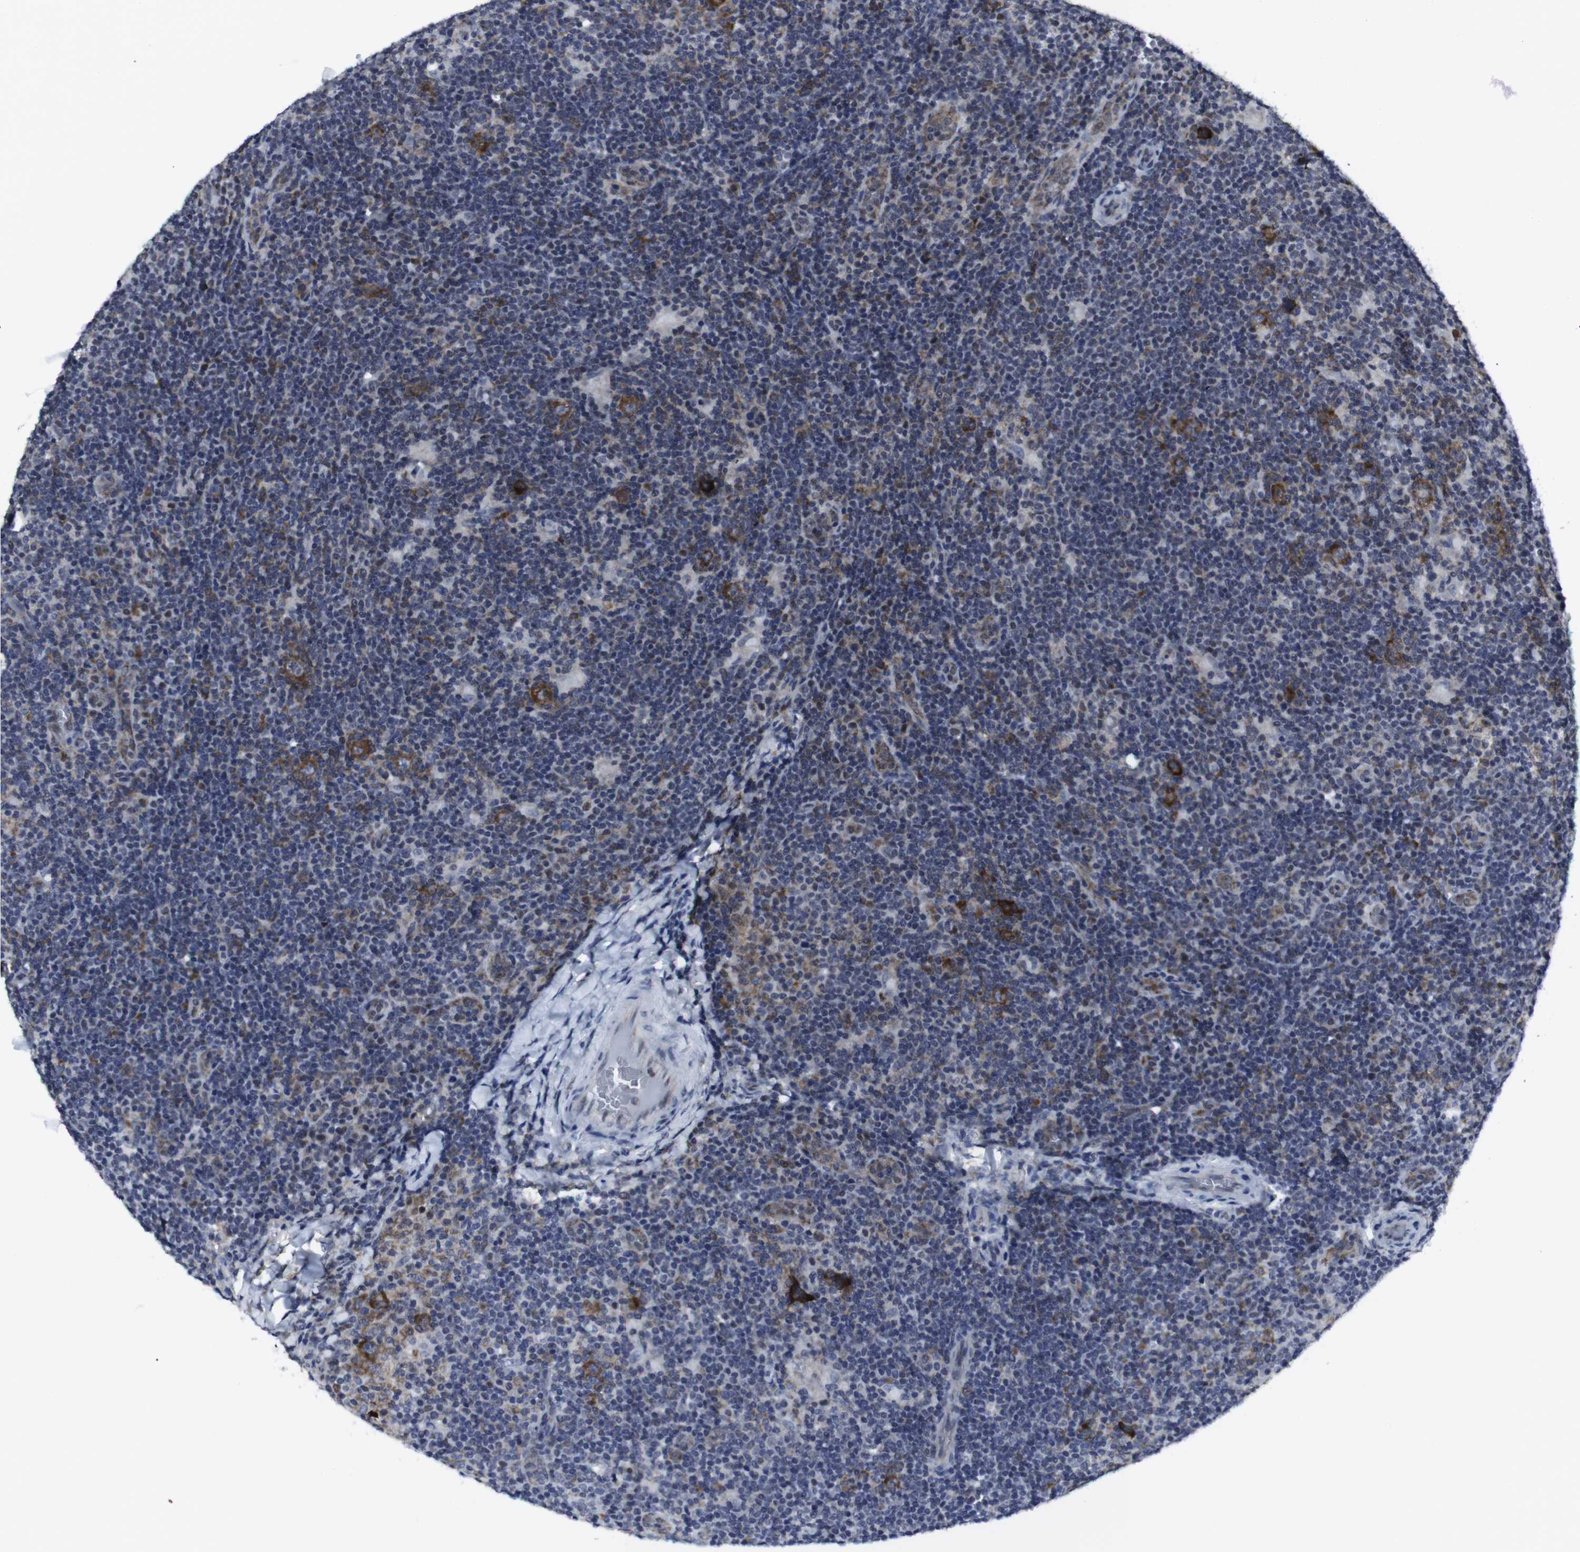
{"staining": {"intensity": "moderate", "quantity": ">75%", "location": "cytoplasmic/membranous"}, "tissue": "lymphoma", "cell_type": "Tumor cells", "image_type": "cancer", "snomed": [{"axis": "morphology", "description": "Hodgkin's disease, NOS"}, {"axis": "topography", "description": "Lymph node"}], "caption": "The micrograph demonstrates a brown stain indicating the presence of a protein in the cytoplasmic/membranous of tumor cells in Hodgkin's disease.", "gene": "GEMIN2", "patient": {"sex": "female", "age": 57}}